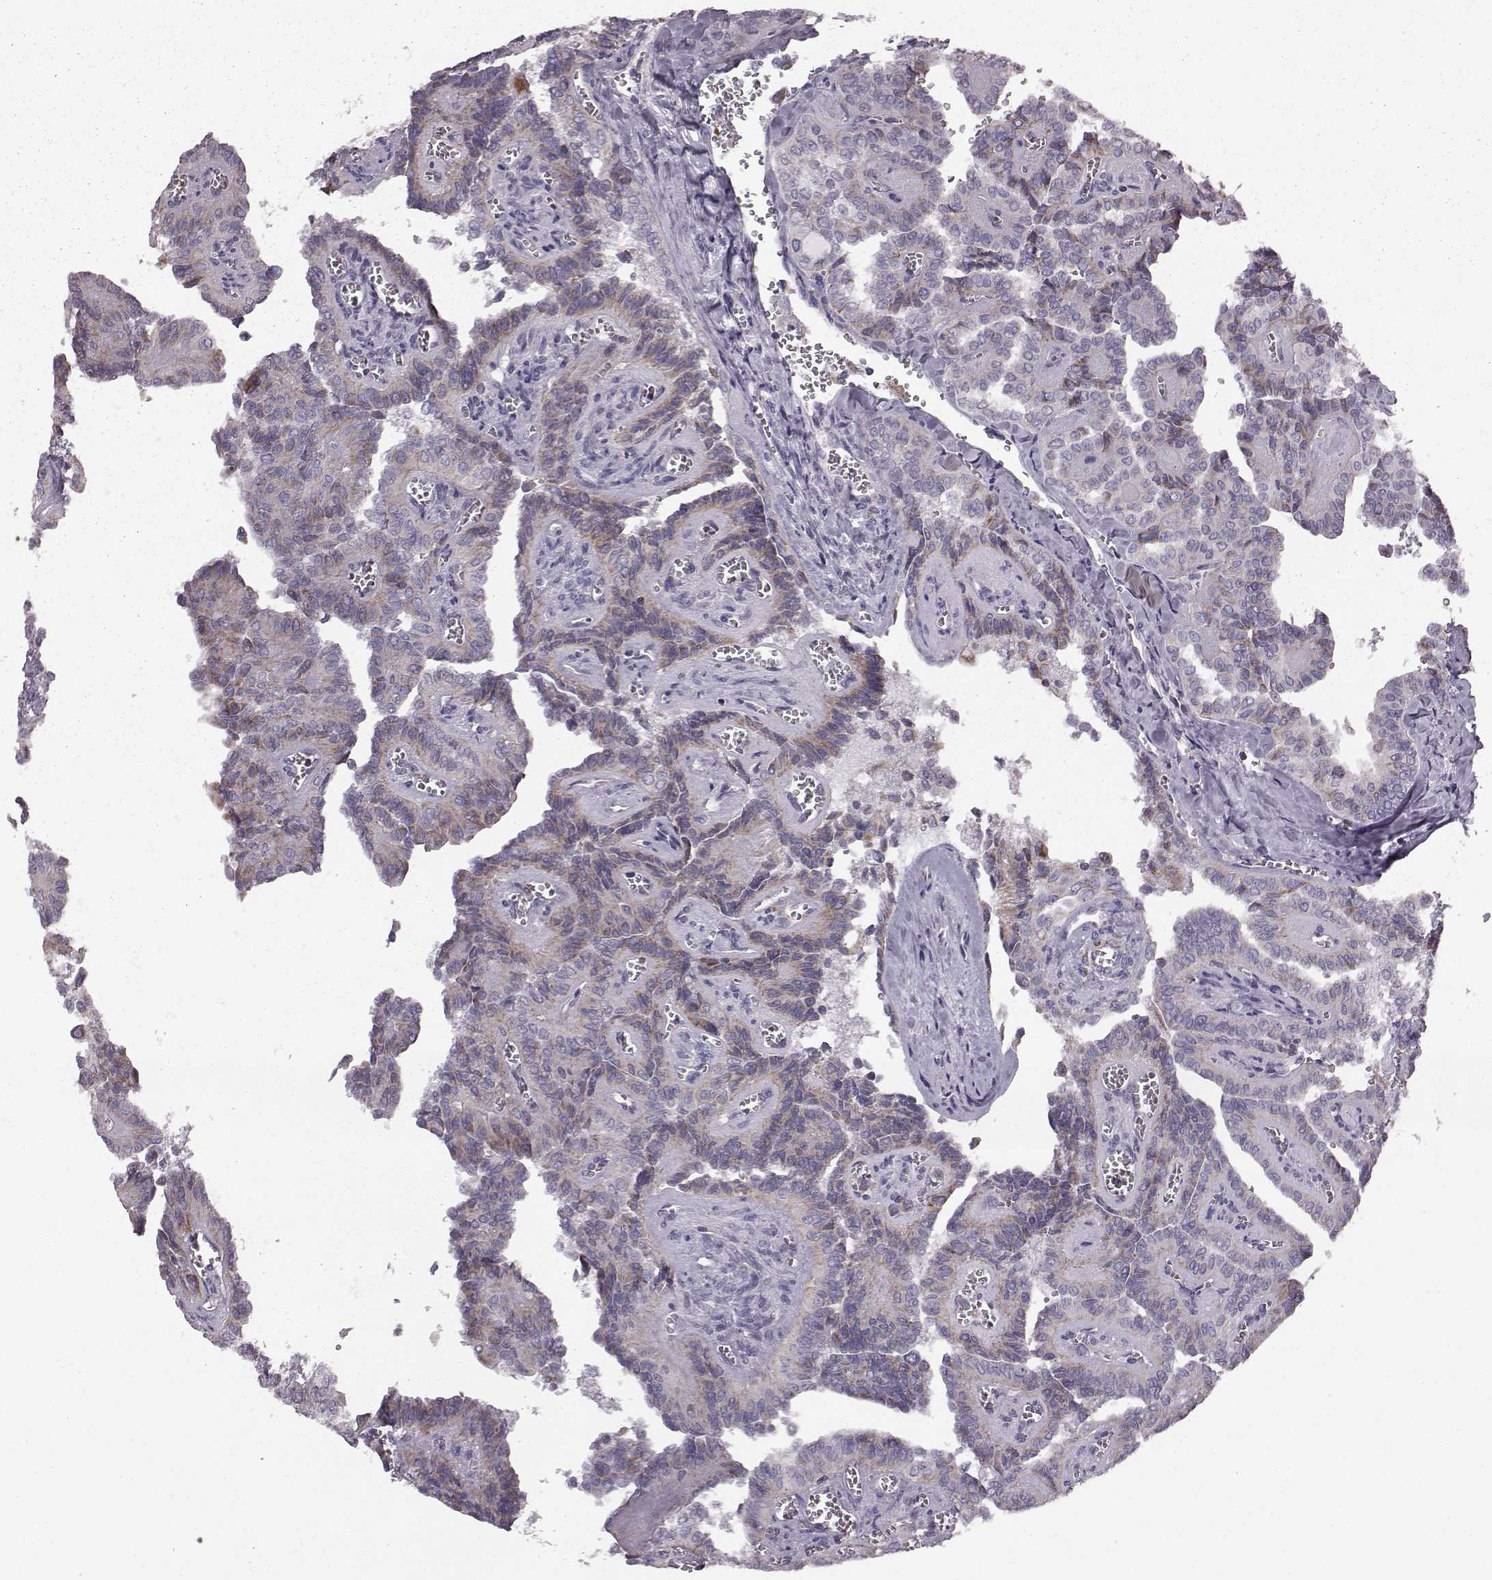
{"staining": {"intensity": "moderate", "quantity": ">75%", "location": "cytoplasmic/membranous"}, "tissue": "thyroid cancer", "cell_type": "Tumor cells", "image_type": "cancer", "snomed": [{"axis": "morphology", "description": "Papillary adenocarcinoma, NOS"}, {"axis": "topography", "description": "Thyroid gland"}], "caption": "Brown immunohistochemical staining in human thyroid cancer exhibits moderate cytoplasmic/membranous positivity in approximately >75% of tumor cells. (Stains: DAB (3,3'-diaminobenzidine) in brown, nuclei in blue, Microscopy: brightfield microscopy at high magnification).", "gene": "FAM8A1", "patient": {"sex": "female", "age": 41}}